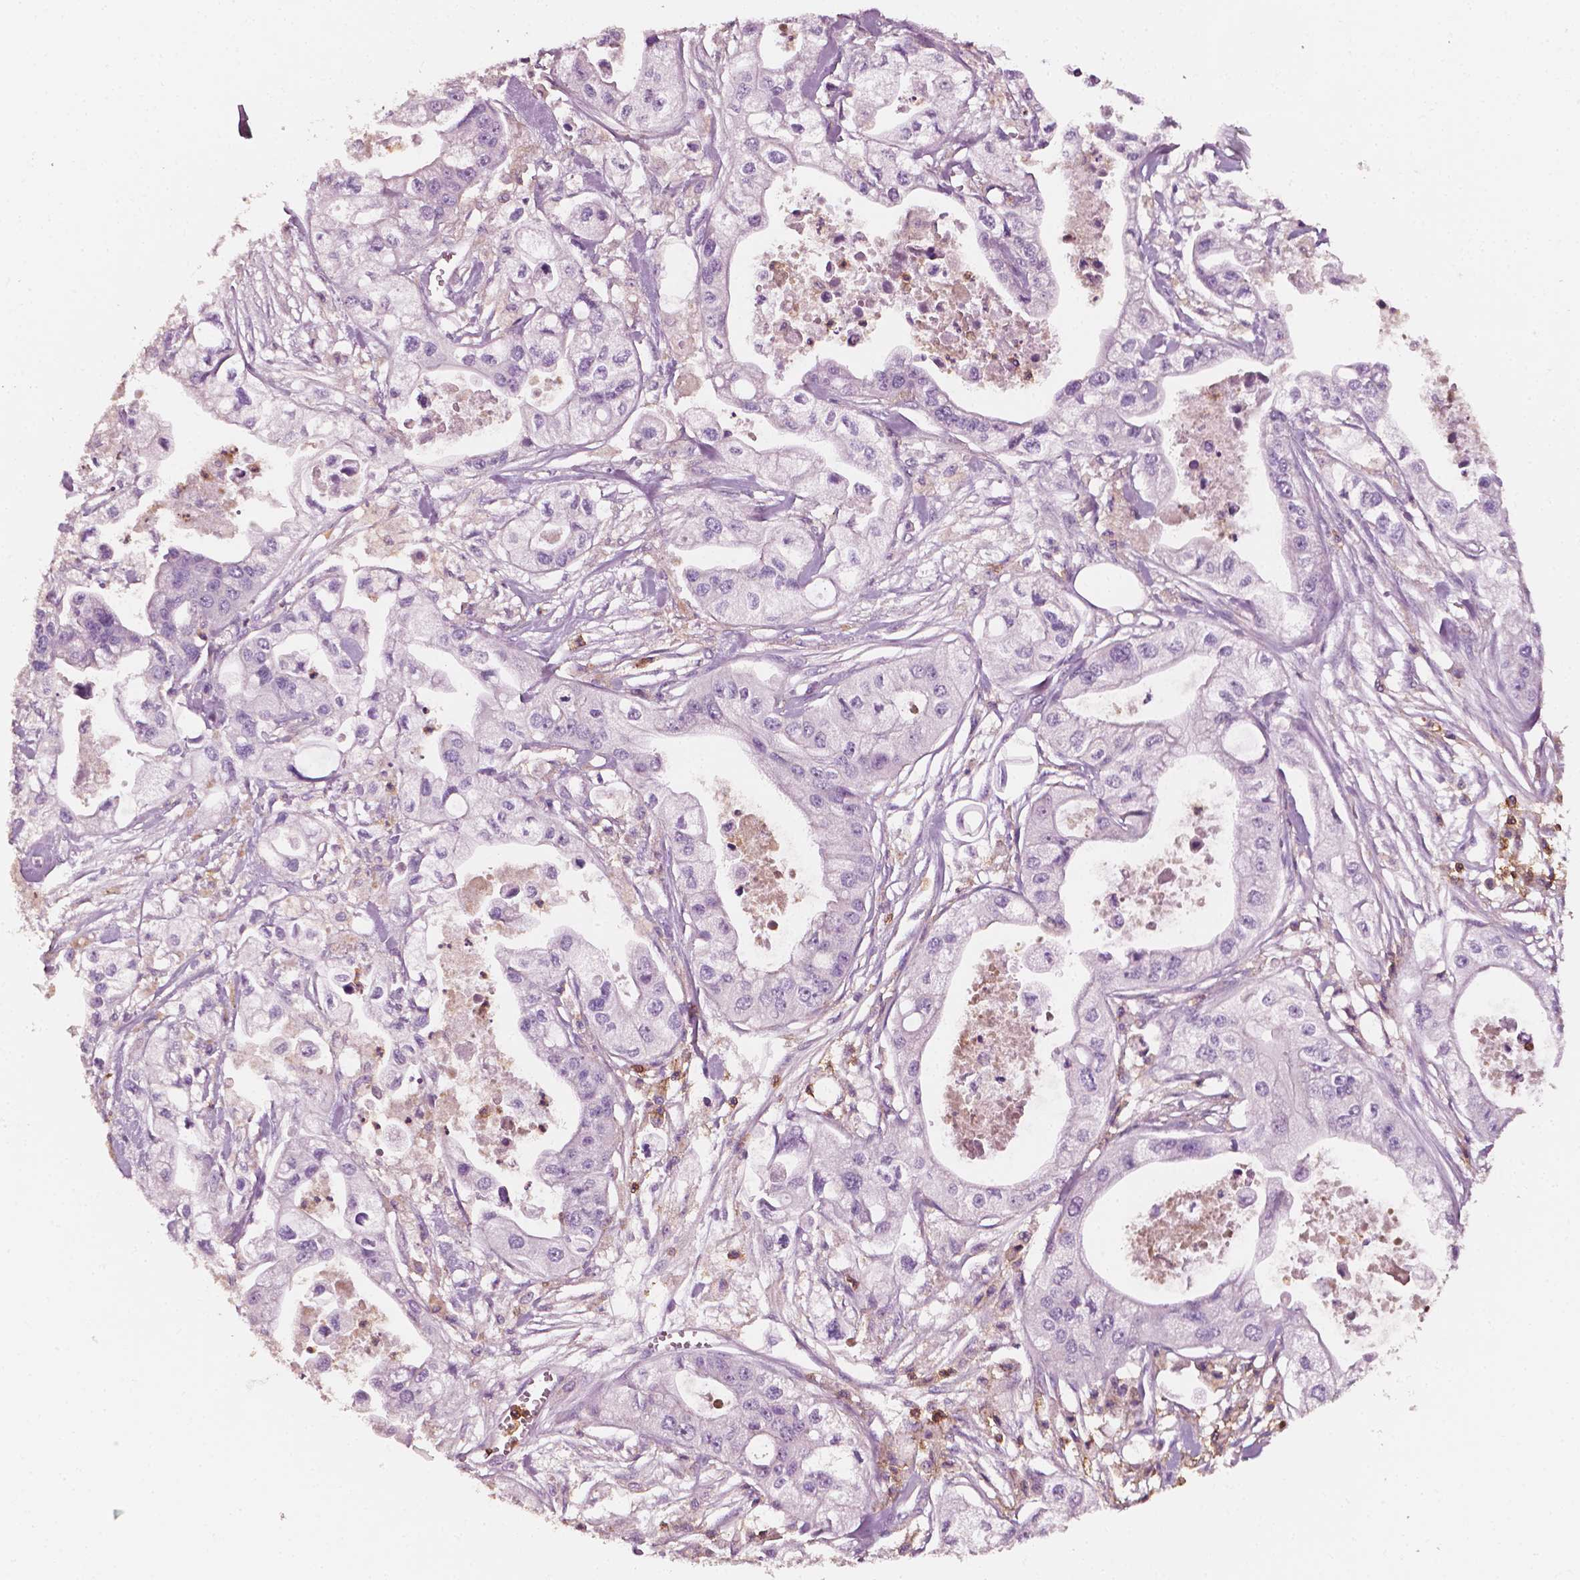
{"staining": {"intensity": "negative", "quantity": "none", "location": "none"}, "tissue": "pancreatic cancer", "cell_type": "Tumor cells", "image_type": "cancer", "snomed": [{"axis": "morphology", "description": "Adenocarcinoma, NOS"}, {"axis": "topography", "description": "Pancreas"}], "caption": "A micrograph of adenocarcinoma (pancreatic) stained for a protein displays no brown staining in tumor cells. The staining was performed using DAB (3,3'-diaminobenzidine) to visualize the protein expression in brown, while the nuclei were stained in blue with hematoxylin (Magnification: 20x).", "gene": "PTPRC", "patient": {"sex": "male", "age": 70}}